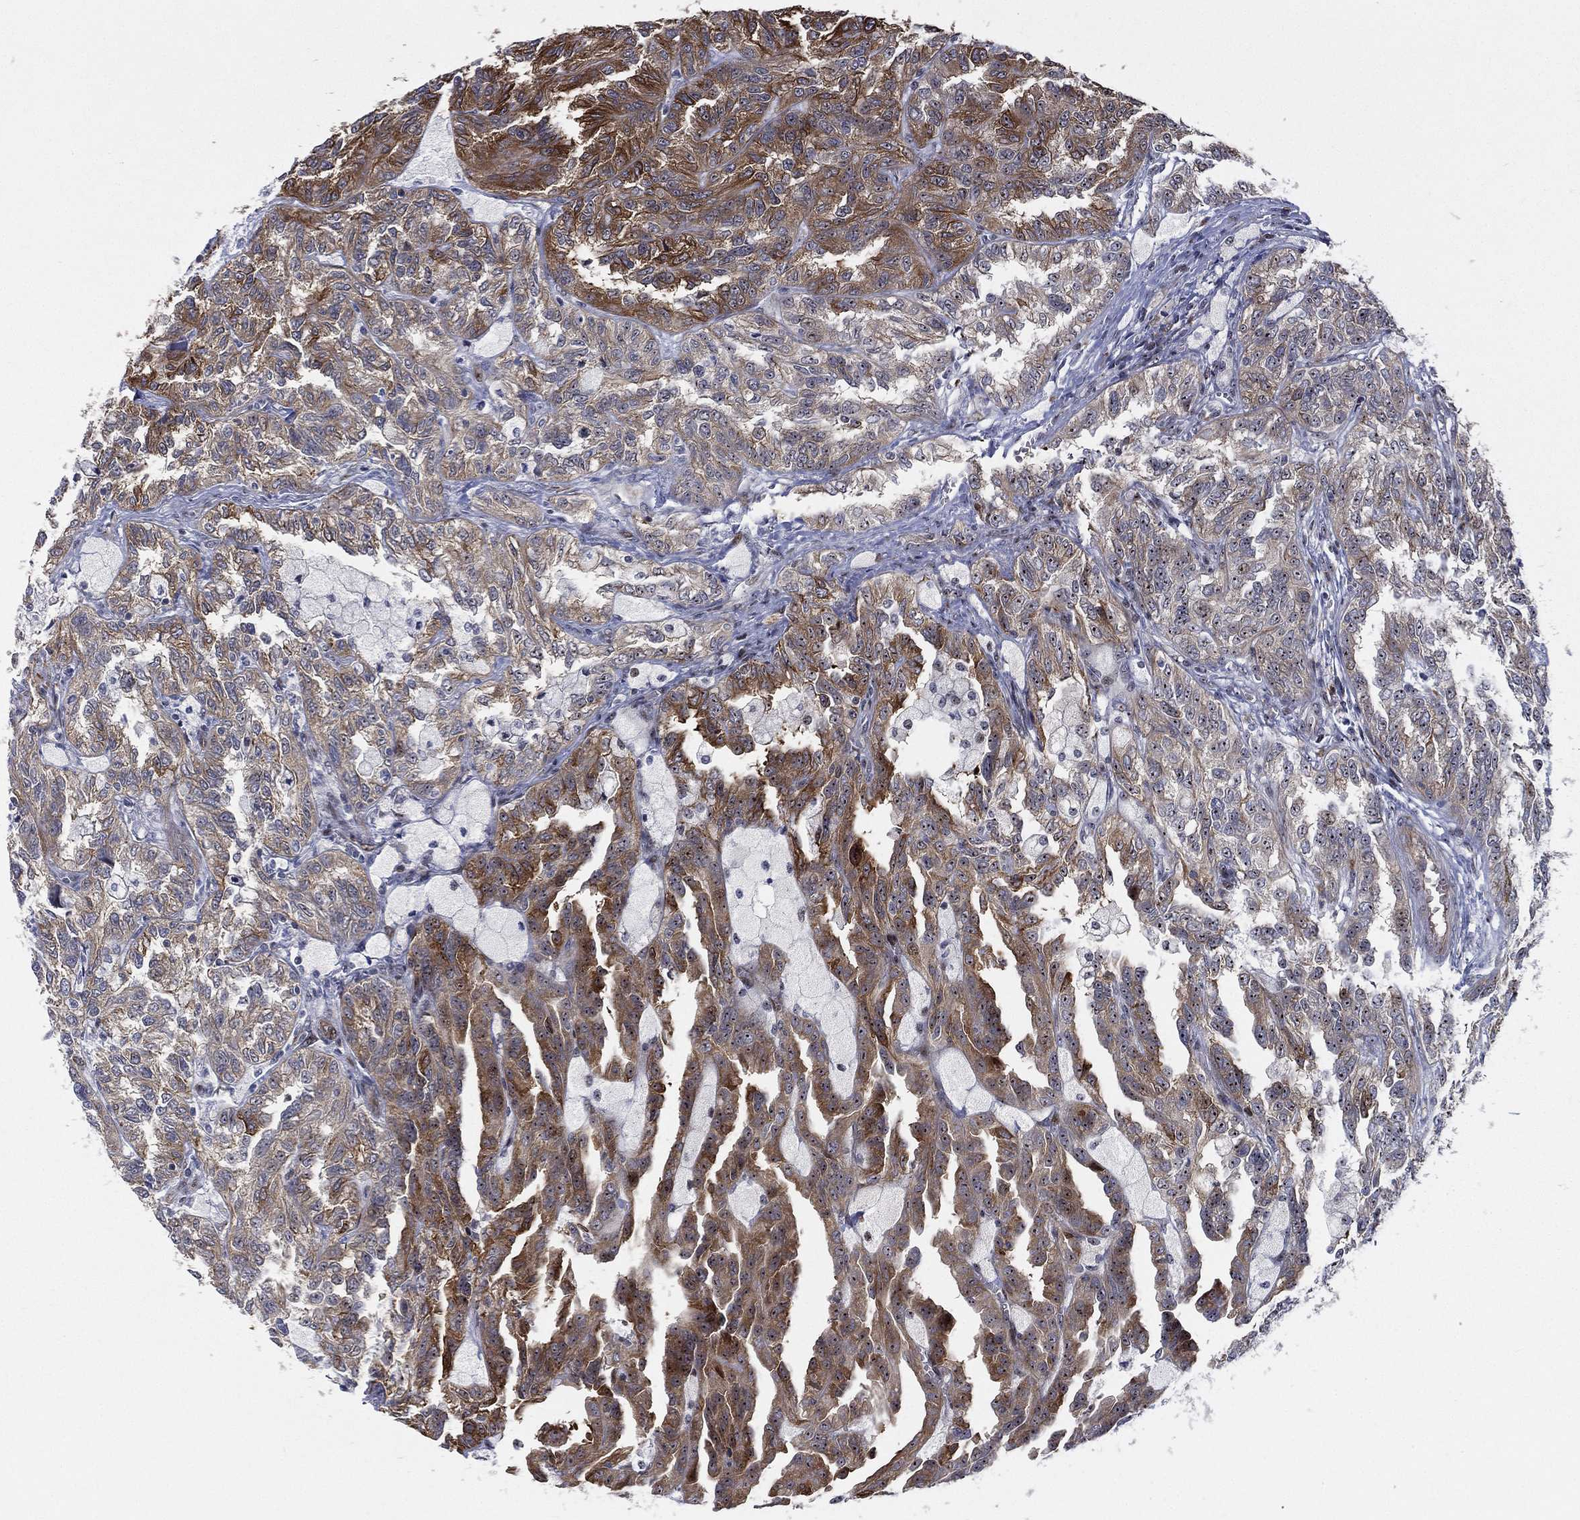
{"staining": {"intensity": "strong", "quantity": "25%-75%", "location": "cytoplasmic/membranous"}, "tissue": "renal cancer", "cell_type": "Tumor cells", "image_type": "cancer", "snomed": [{"axis": "morphology", "description": "Adenocarcinoma, NOS"}, {"axis": "topography", "description": "Kidney"}], "caption": "Tumor cells exhibit high levels of strong cytoplasmic/membranous staining in approximately 25%-75% of cells in renal cancer (adenocarcinoma).", "gene": "VHL", "patient": {"sex": "male", "age": 79}}